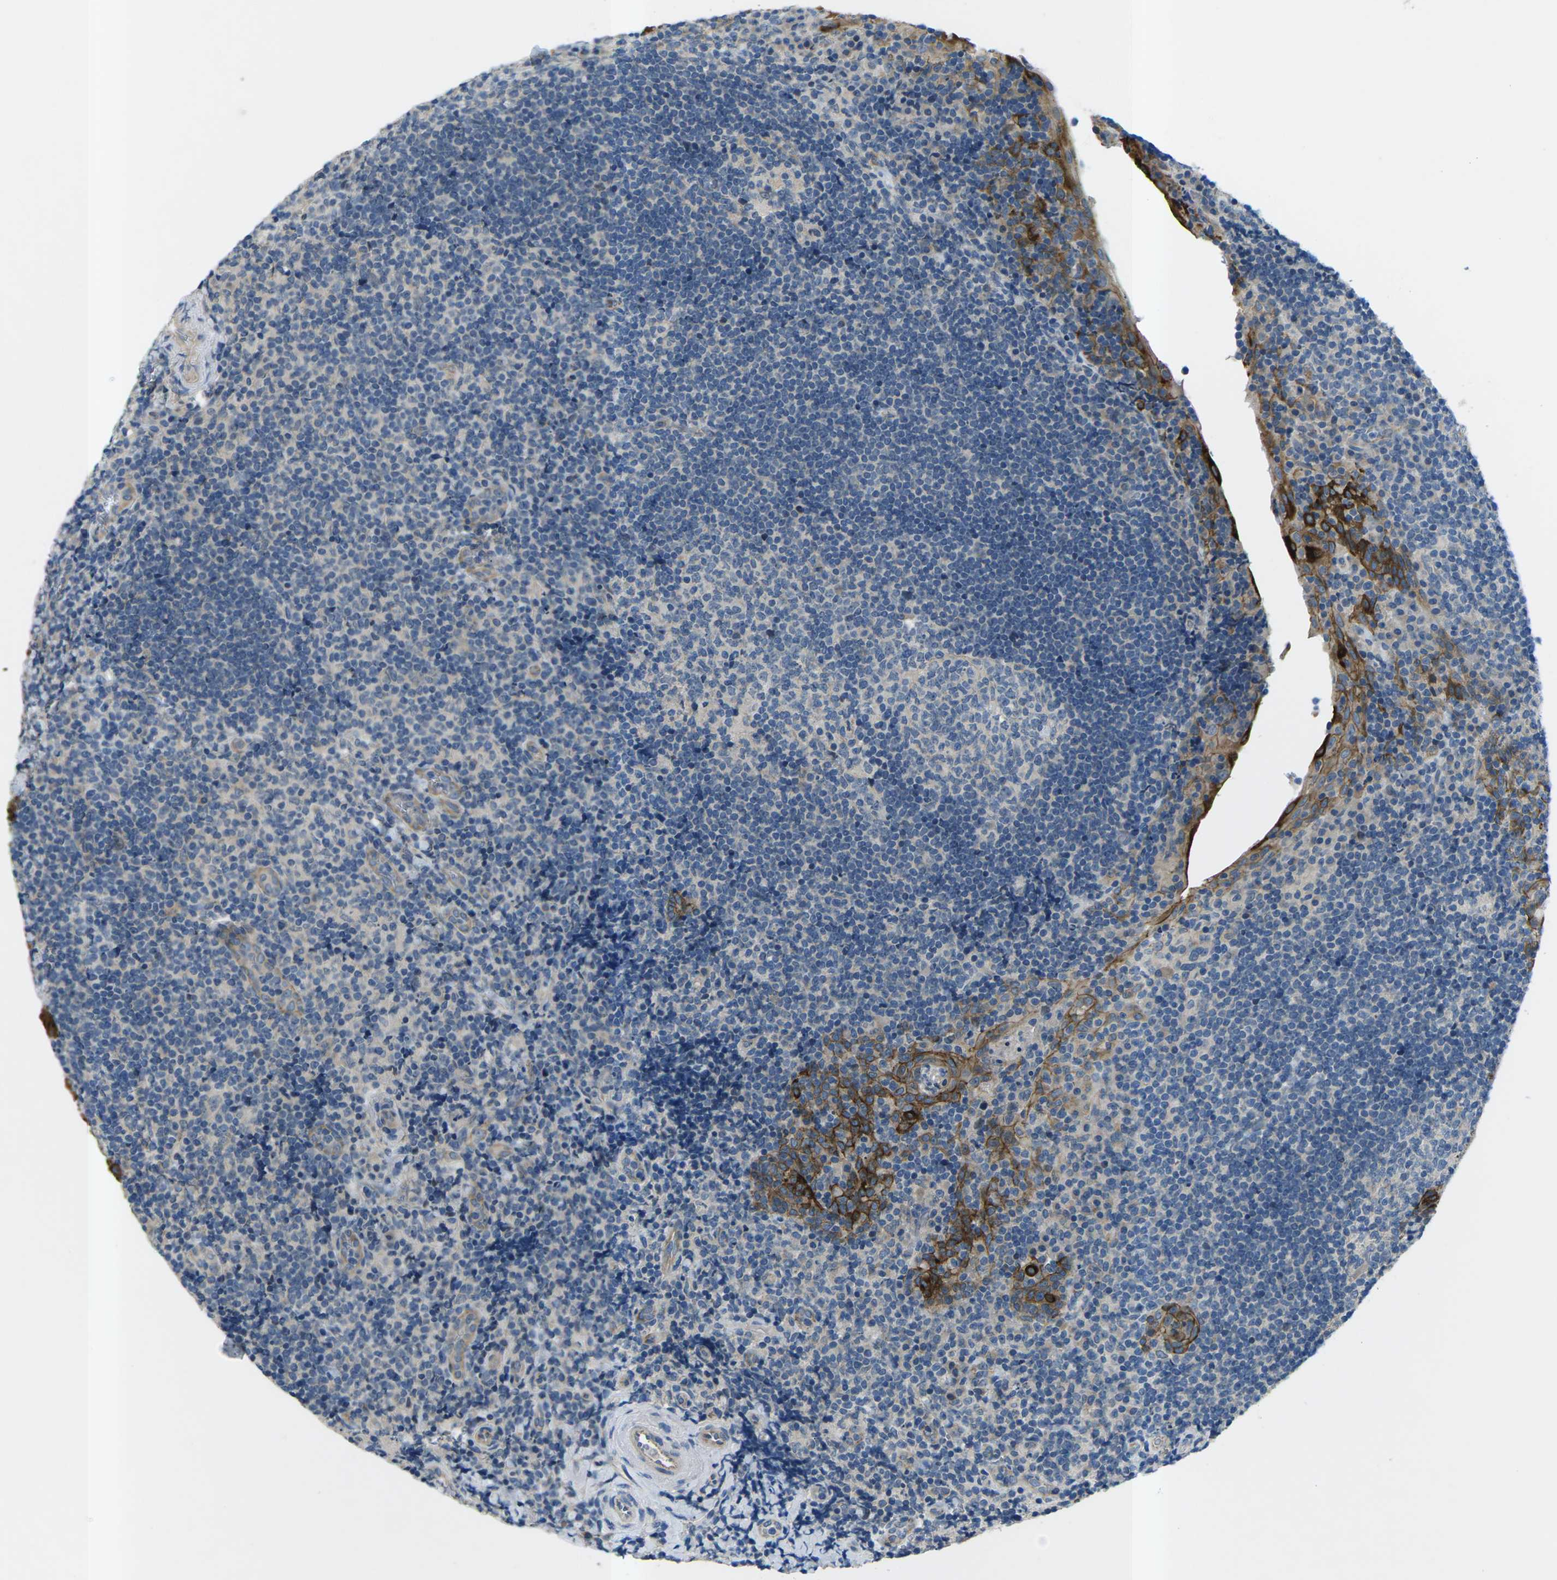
{"staining": {"intensity": "negative", "quantity": "none", "location": "none"}, "tissue": "tonsil", "cell_type": "Germinal center cells", "image_type": "normal", "snomed": [{"axis": "morphology", "description": "Normal tissue, NOS"}, {"axis": "topography", "description": "Tonsil"}], "caption": "This is an IHC micrograph of unremarkable tonsil. There is no expression in germinal center cells.", "gene": "CTNND1", "patient": {"sex": "male", "age": 37}}